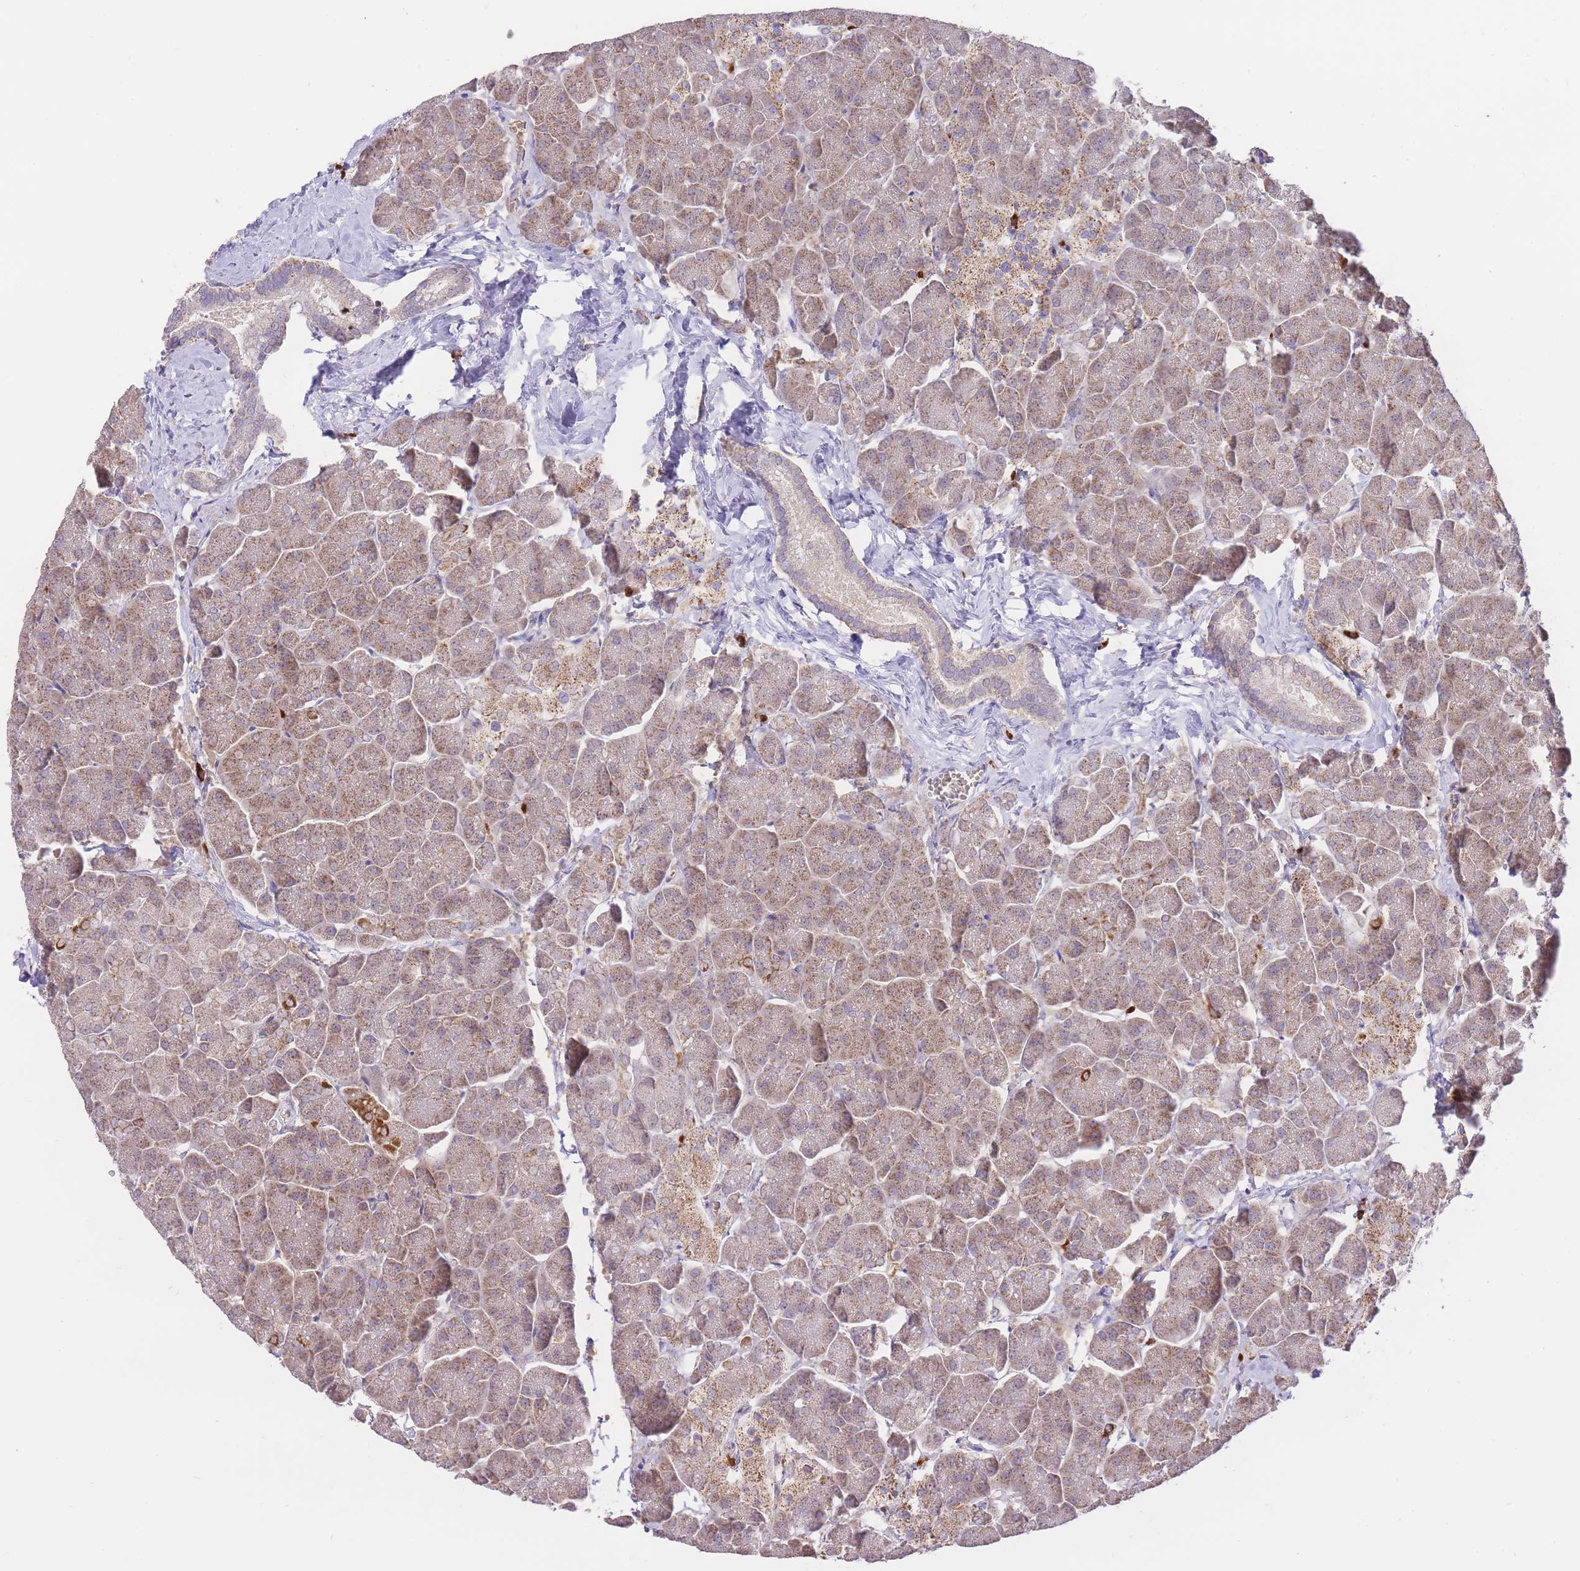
{"staining": {"intensity": "weak", "quantity": ">75%", "location": "cytoplasmic/membranous"}, "tissue": "pancreas", "cell_type": "Exocrine glandular cells", "image_type": "normal", "snomed": [{"axis": "morphology", "description": "Normal tissue, NOS"}, {"axis": "topography", "description": "Pancreas"}, {"axis": "topography", "description": "Peripheral nerve tissue"}], "caption": "Immunohistochemistry (IHC) (DAB) staining of normal human pancreas shows weak cytoplasmic/membranous protein positivity in about >75% of exocrine glandular cells.", "gene": "PREP", "patient": {"sex": "male", "age": 54}}